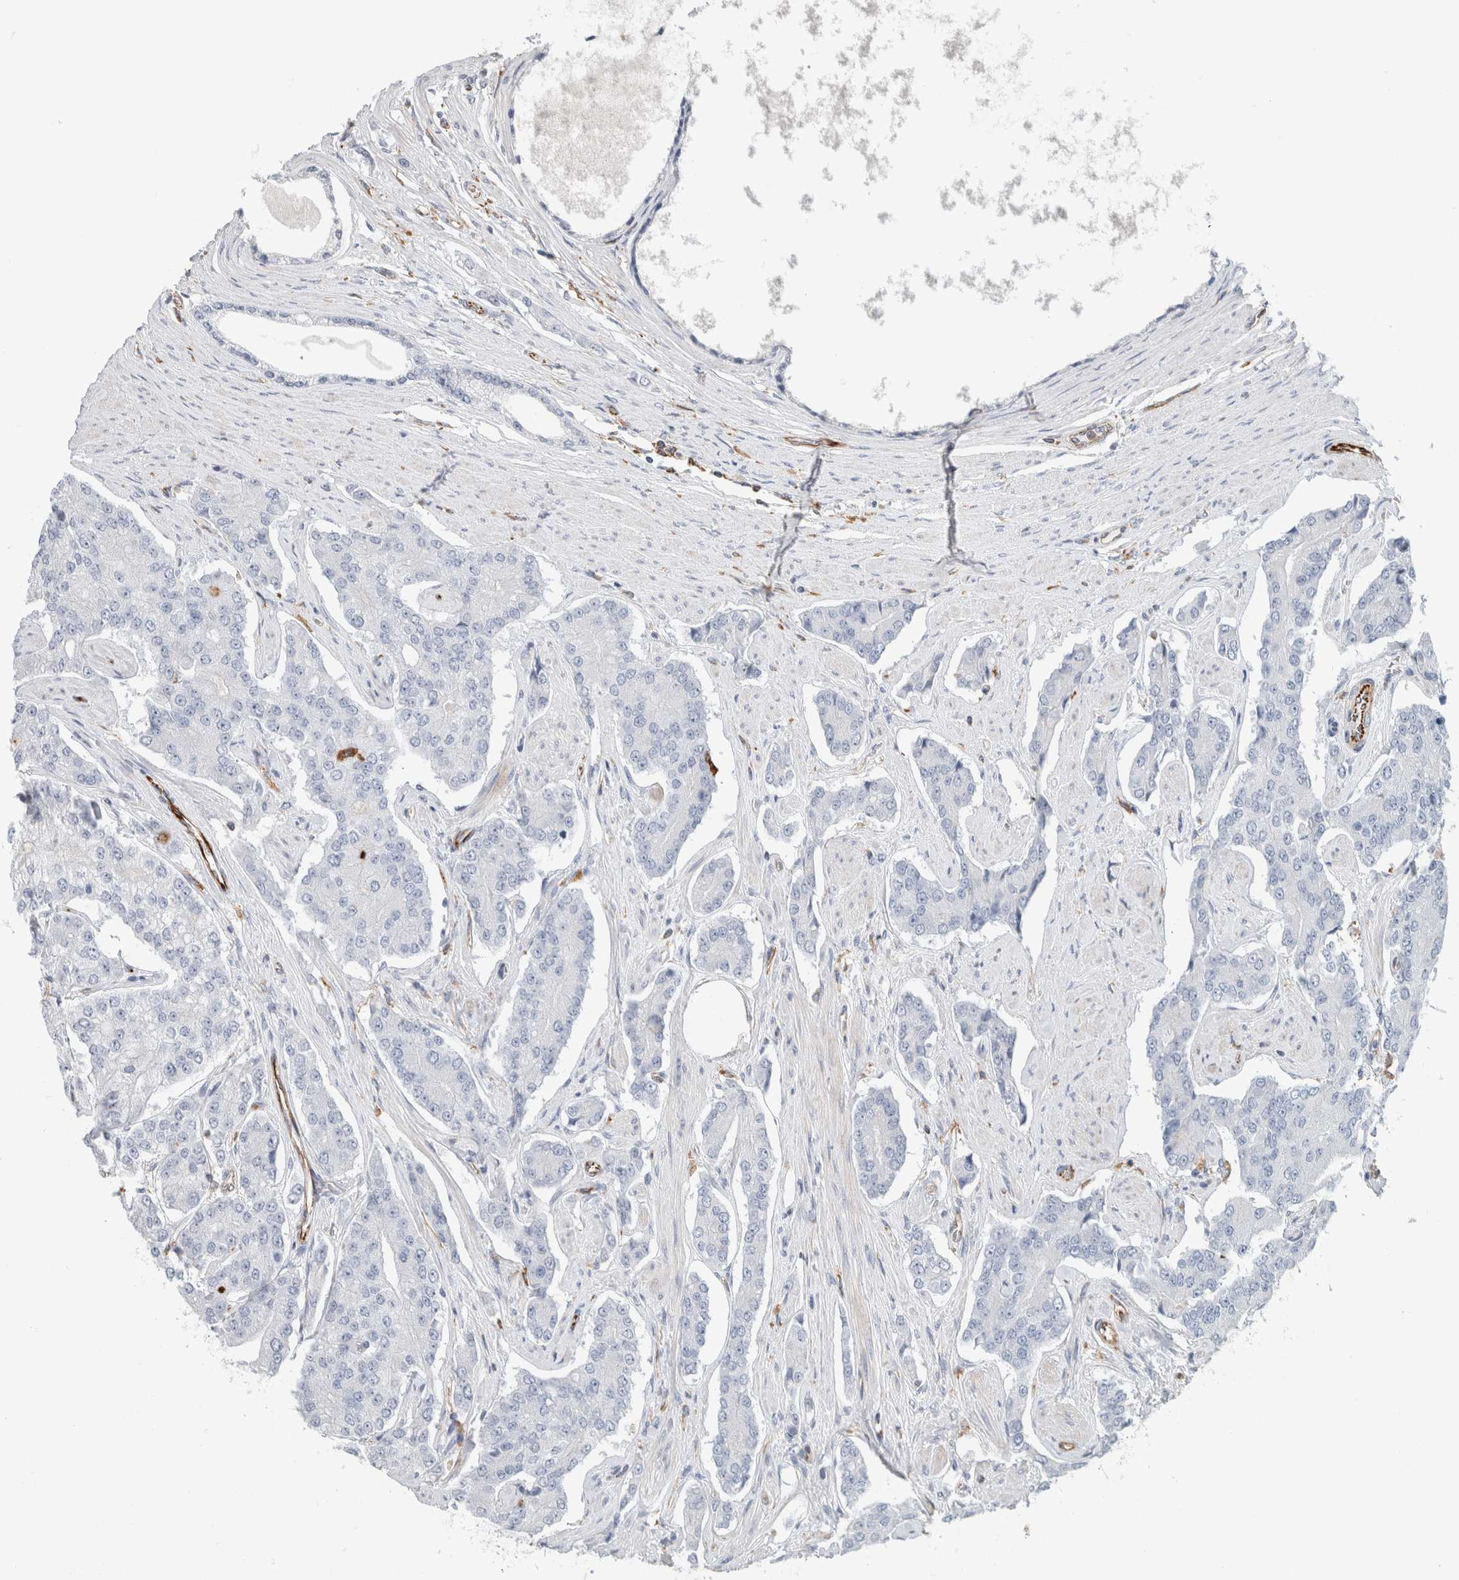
{"staining": {"intensity": "negative", "quantity": "none", "location": "none"}, "tissue": "prostate cancer", "cell_type": "Tumor cells", "image_type": "cancer", "snomed": [{"axis": "morphology", "description": "Adenocarcinoma, High grade"}, {"axis": "topography", "description": "Prostate"}], "caption": "Tumor cells are negative for brown protein staining in adenocarcinoma (high-grade) (prostate).", "gene": "LY86", "patient": {"sex": "male", "age": 71}}